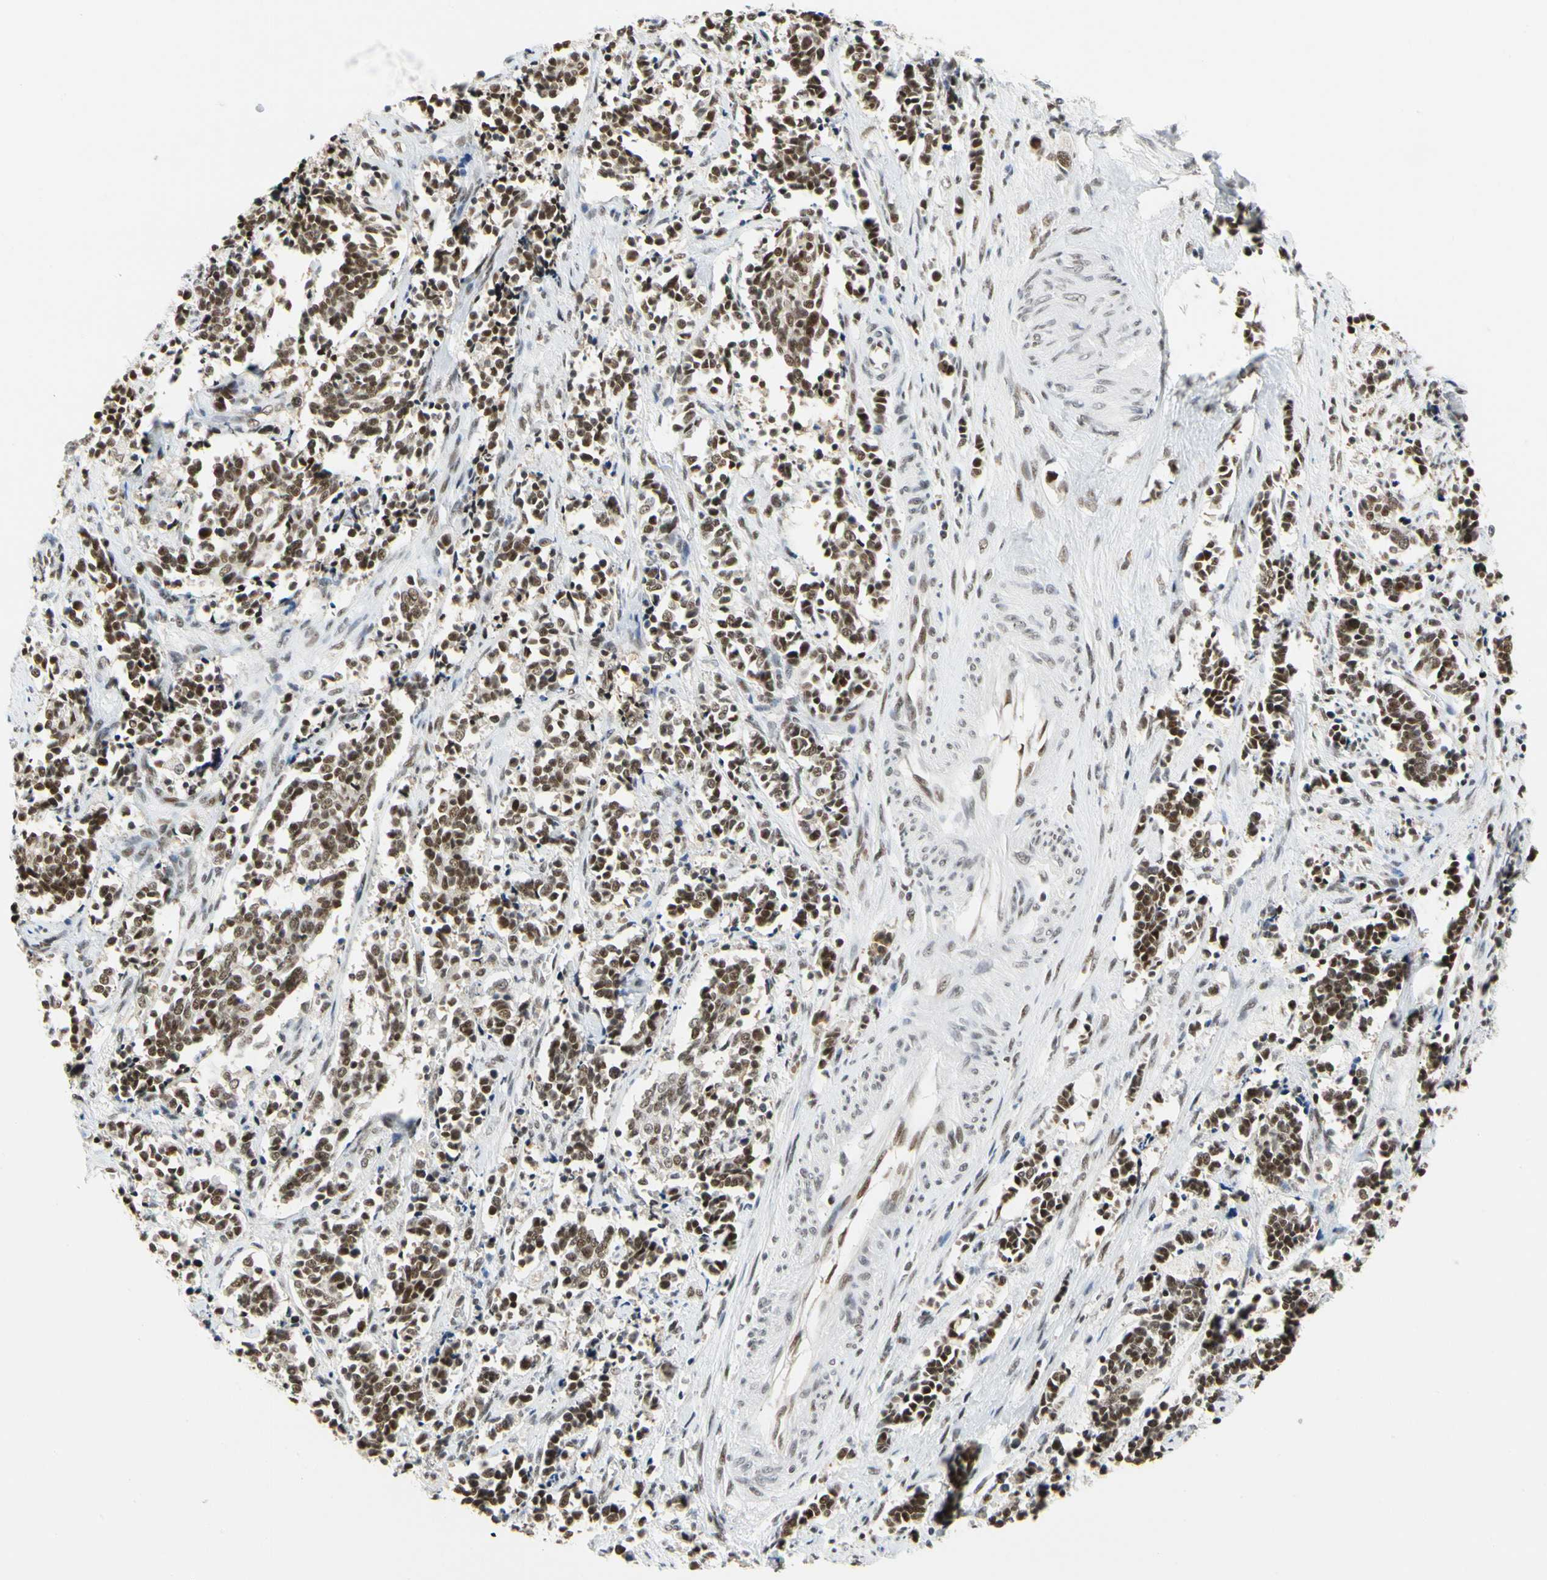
{"staining": {"intensity": "strong", "quantity": ">75%", "location": "nuclear"}, "tissue": "cervical cancer", "cell_type": "Tumor cells", "image_type": "cancer", "snomed": [{"axis": "morphology", "description": "Squamous cell carcinoma, NOS"}, {"axis": "topography", "description": "Cervix"}], "caption": "Tumor cells demonstrate high levels of strong nuclear expression in about >75% of cells in human squamous cell carcinoma (cervical).", "gene": "ZSCAN16", "patient": {"sex": "female", "age": 35}}